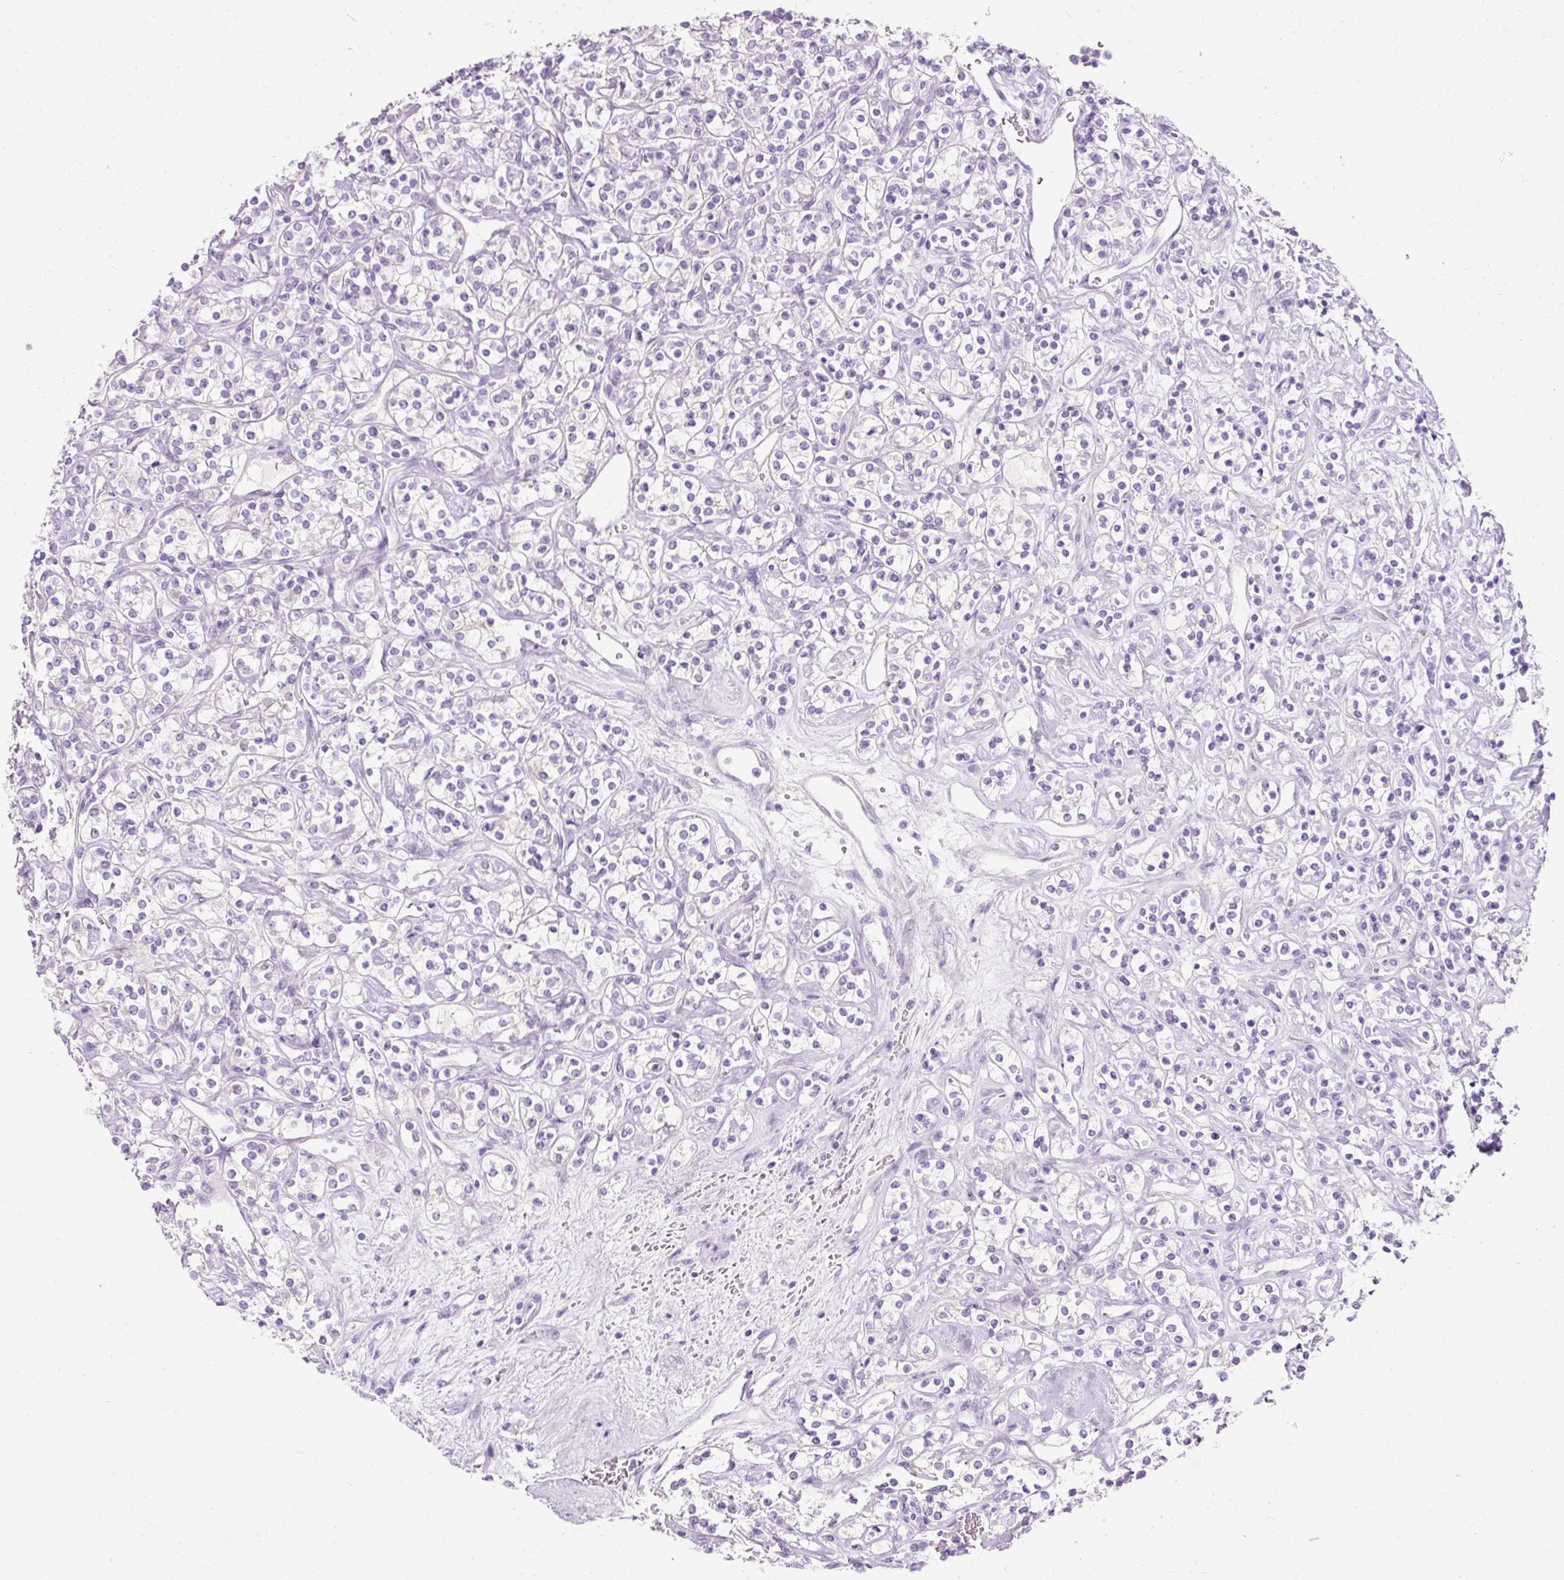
{"staining": {"intensity": "negative", "quantity": "none", "location": "none"}, "tissue": "renal cancer", "cell_type": "Tumor cells", "image_type": "cancer", "snomed": [{"axis": "morphology", "description": "Adenocarcinoma, NOS"}, {"axis": "topography", "description": "Kidney"}], "caption": "A high-resolution micrograph shows IHC staining of renal cancer, which displays no significant positivity in tumor cells.", "gene": "CLDN25", "patient": {"sex": "male", "age": 77}}